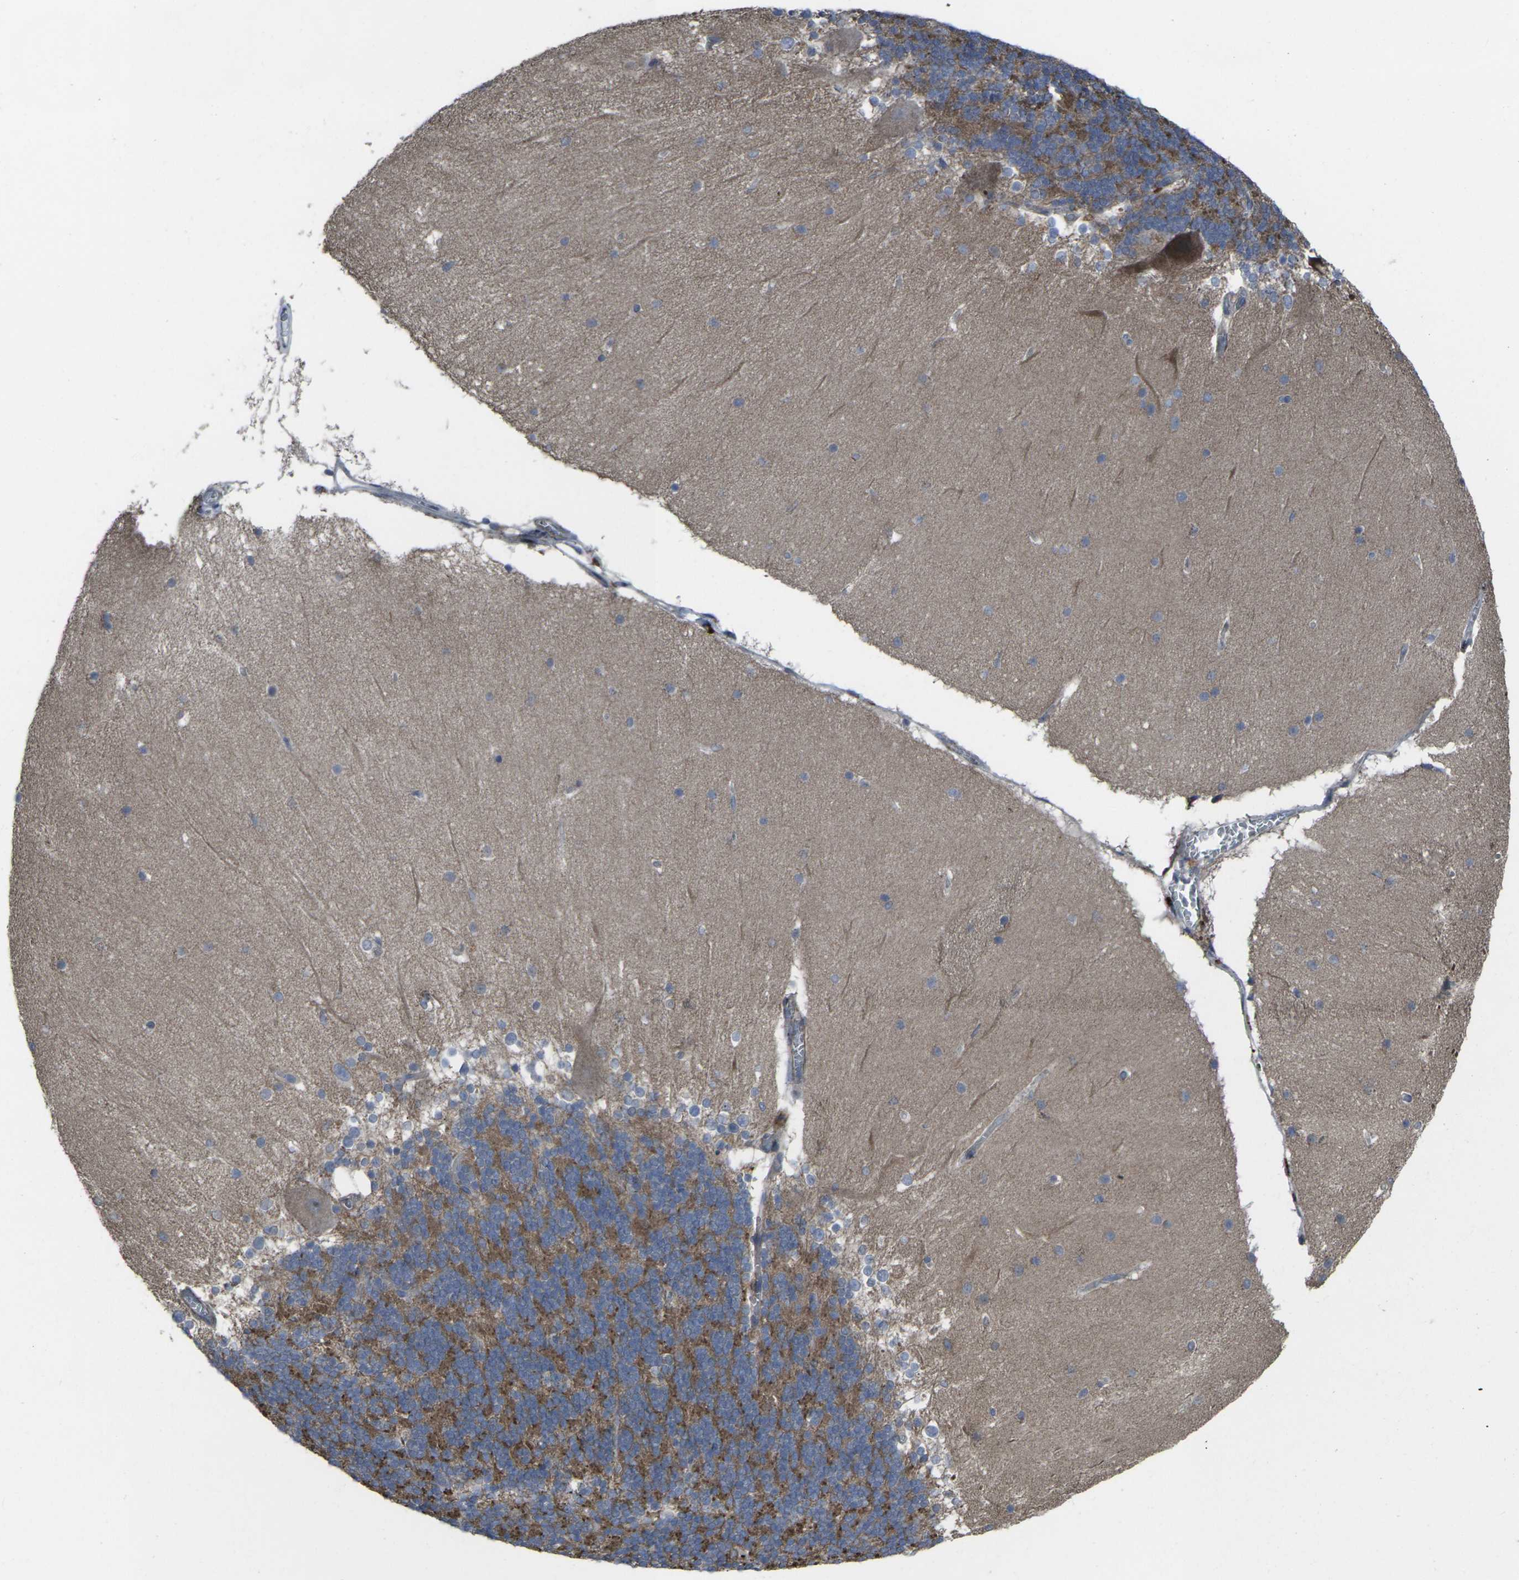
{"staining": {"intensity": "moderate", "quantity": ">75%", "location": "cytoplasmic/membranous"}, "tissue": "cerebellum", "cell_type": "Cells in granular layer", "image_type": "normal", "snomed": [{"axis": "morphology", "description": "Normal tissue, NOS"}, {"axis": "topography", "description": "Cerebellum"}], "caption": "A medium amount of moderate cytoplasmic/membranous staining is identified in about >75% of cells in granular layer in normal cerebellum.", "gene": "CCR10", "patient": {"sex": "female", "age": 19}}